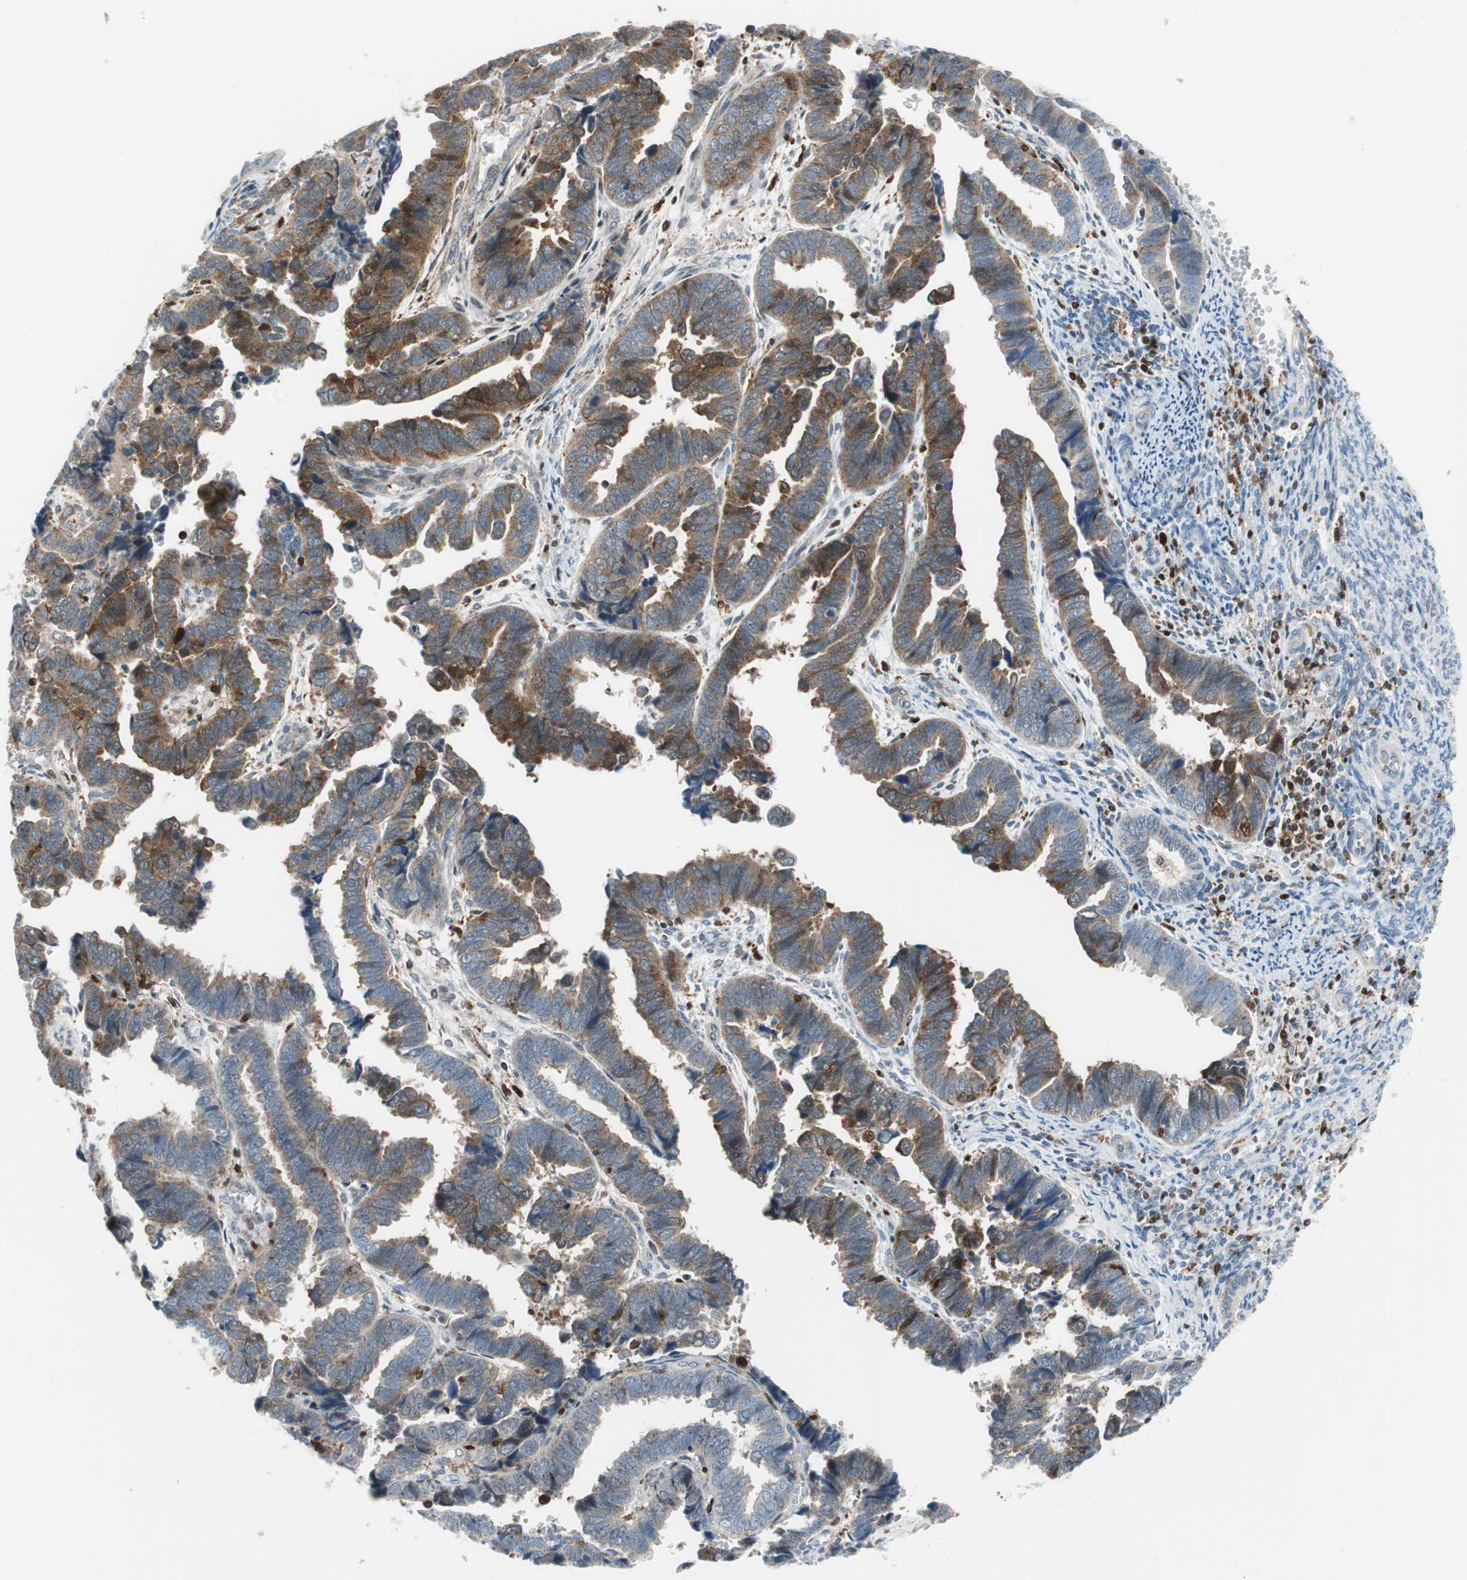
{"staining": {"intensity": "moderate", "quantity": ">75%", "location": "cytoplasmic/membranous"}, "tissue": "endometrial cancer", "cell_type": "Tumor cells", "image_type": "cancer", "snomed": [{"axis": "morphology", "description": "Adenocarcinoma, NOS"}, {"axis": "topography", "description": "Endometrium"}], "caption": "DAB (3,3'-diaminobenzidine) immunohistochemical staining of adenocarcinoma (endometrial) reveals moderate cytoplasmic/membranous protein positivity in about >75% of tumor cells. (IHC, brightfield microscopy, high magnification).", "gene": "RGS10", "patient": {"sex": "female", "age": 75}}